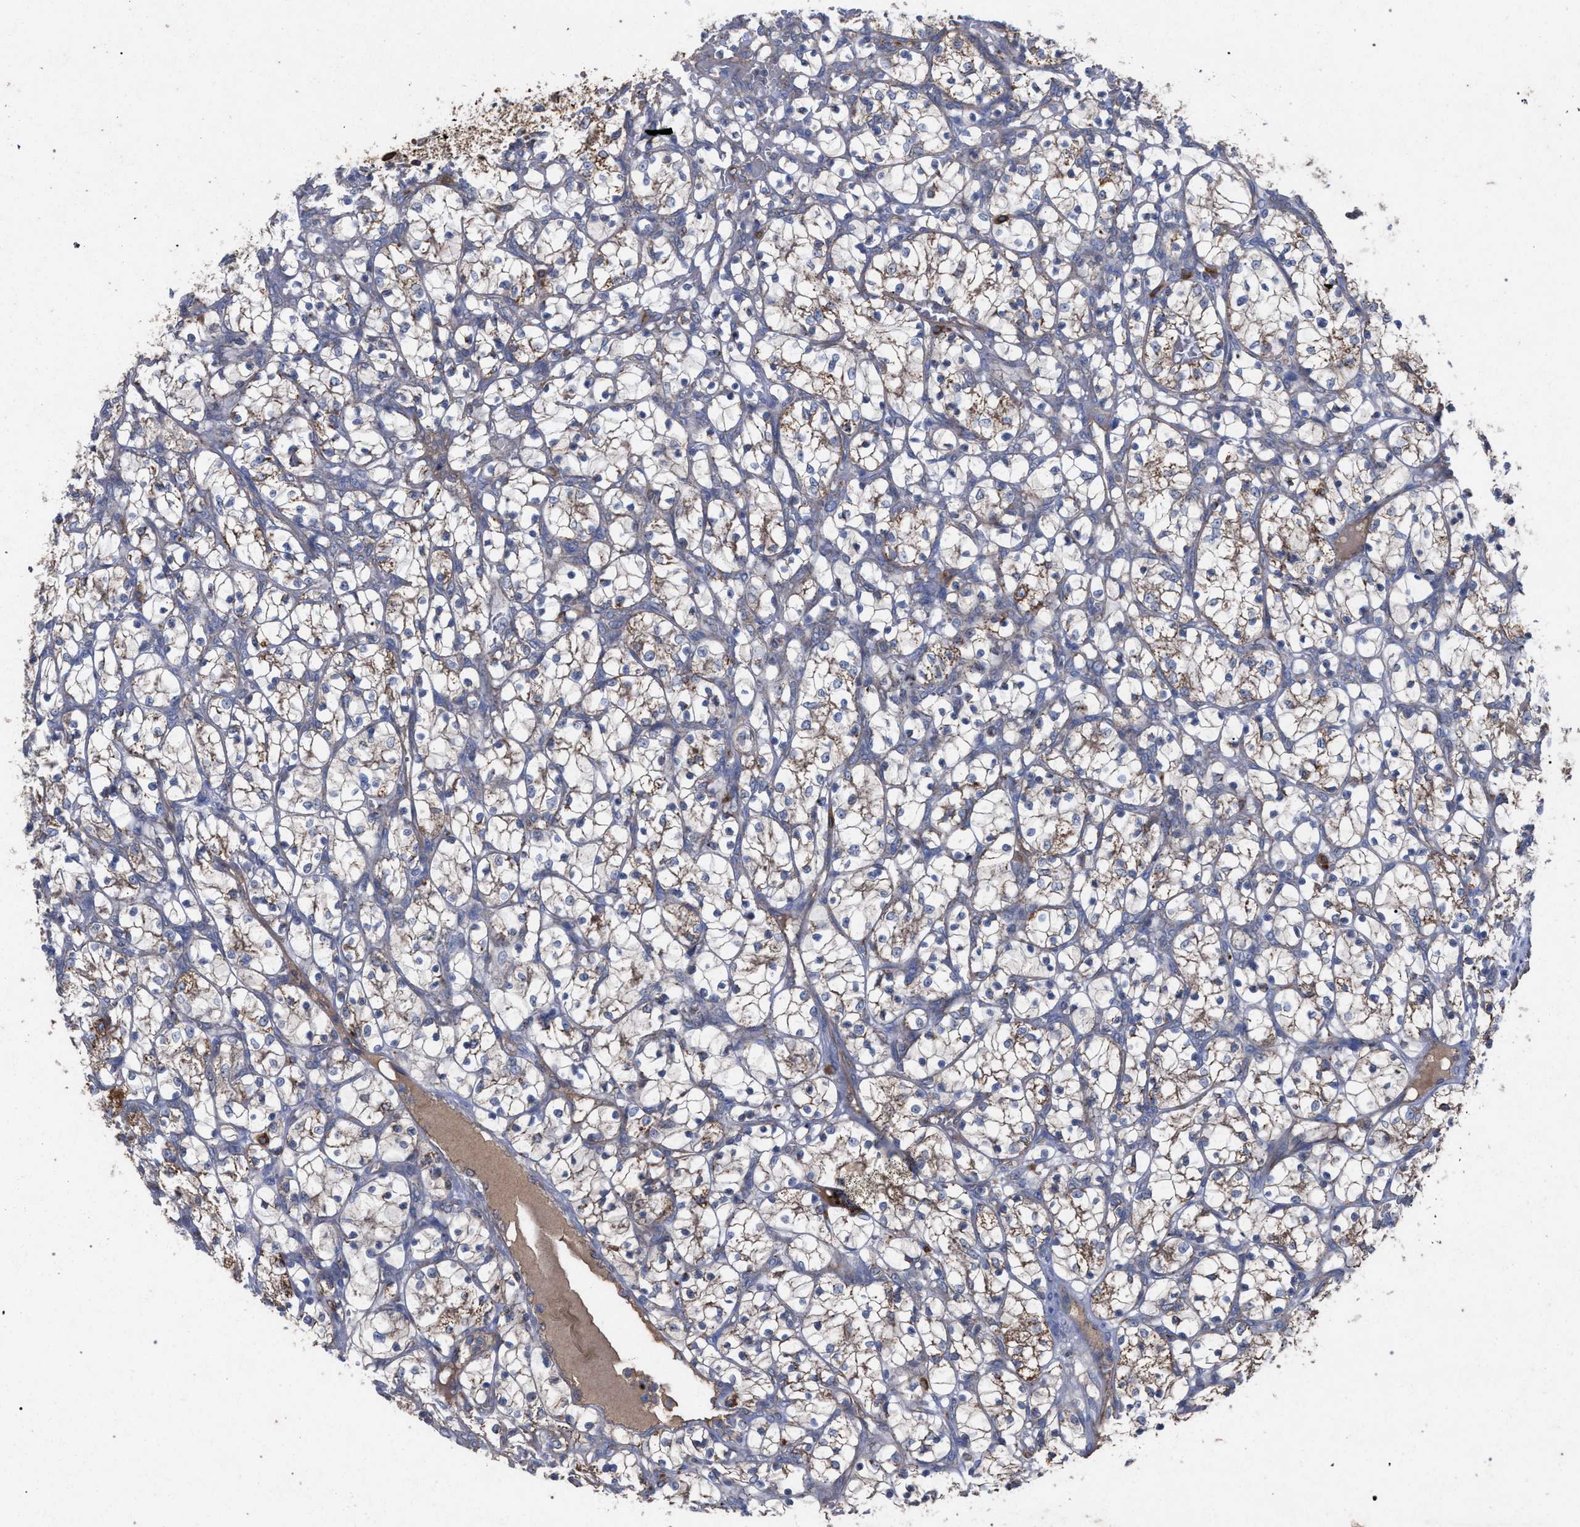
{"staining": {"intensity": "weak", "quantity": "25%-75%", "location": "cytoplasmic/membranous"}, "tissue": "renal cancer", "cell_type": "Tumor cells", "image_type": "cancer", "snomed": [{"axis": "morphology", "description": "Adenocarcinoma, NOS"}, {"axis": "topography", "description": "Kidney"}], "caption": "An immunohistochemistry (IHC) photomicrograph of neoplastic tissue is shown. Protein staining in brown highlights weak cytoplasmic/membranous positivity in adenocarcinoma (renal) within tumor cells.", "gene": "BCL2L12", "patient": {"sex": "female", "age": 69}}